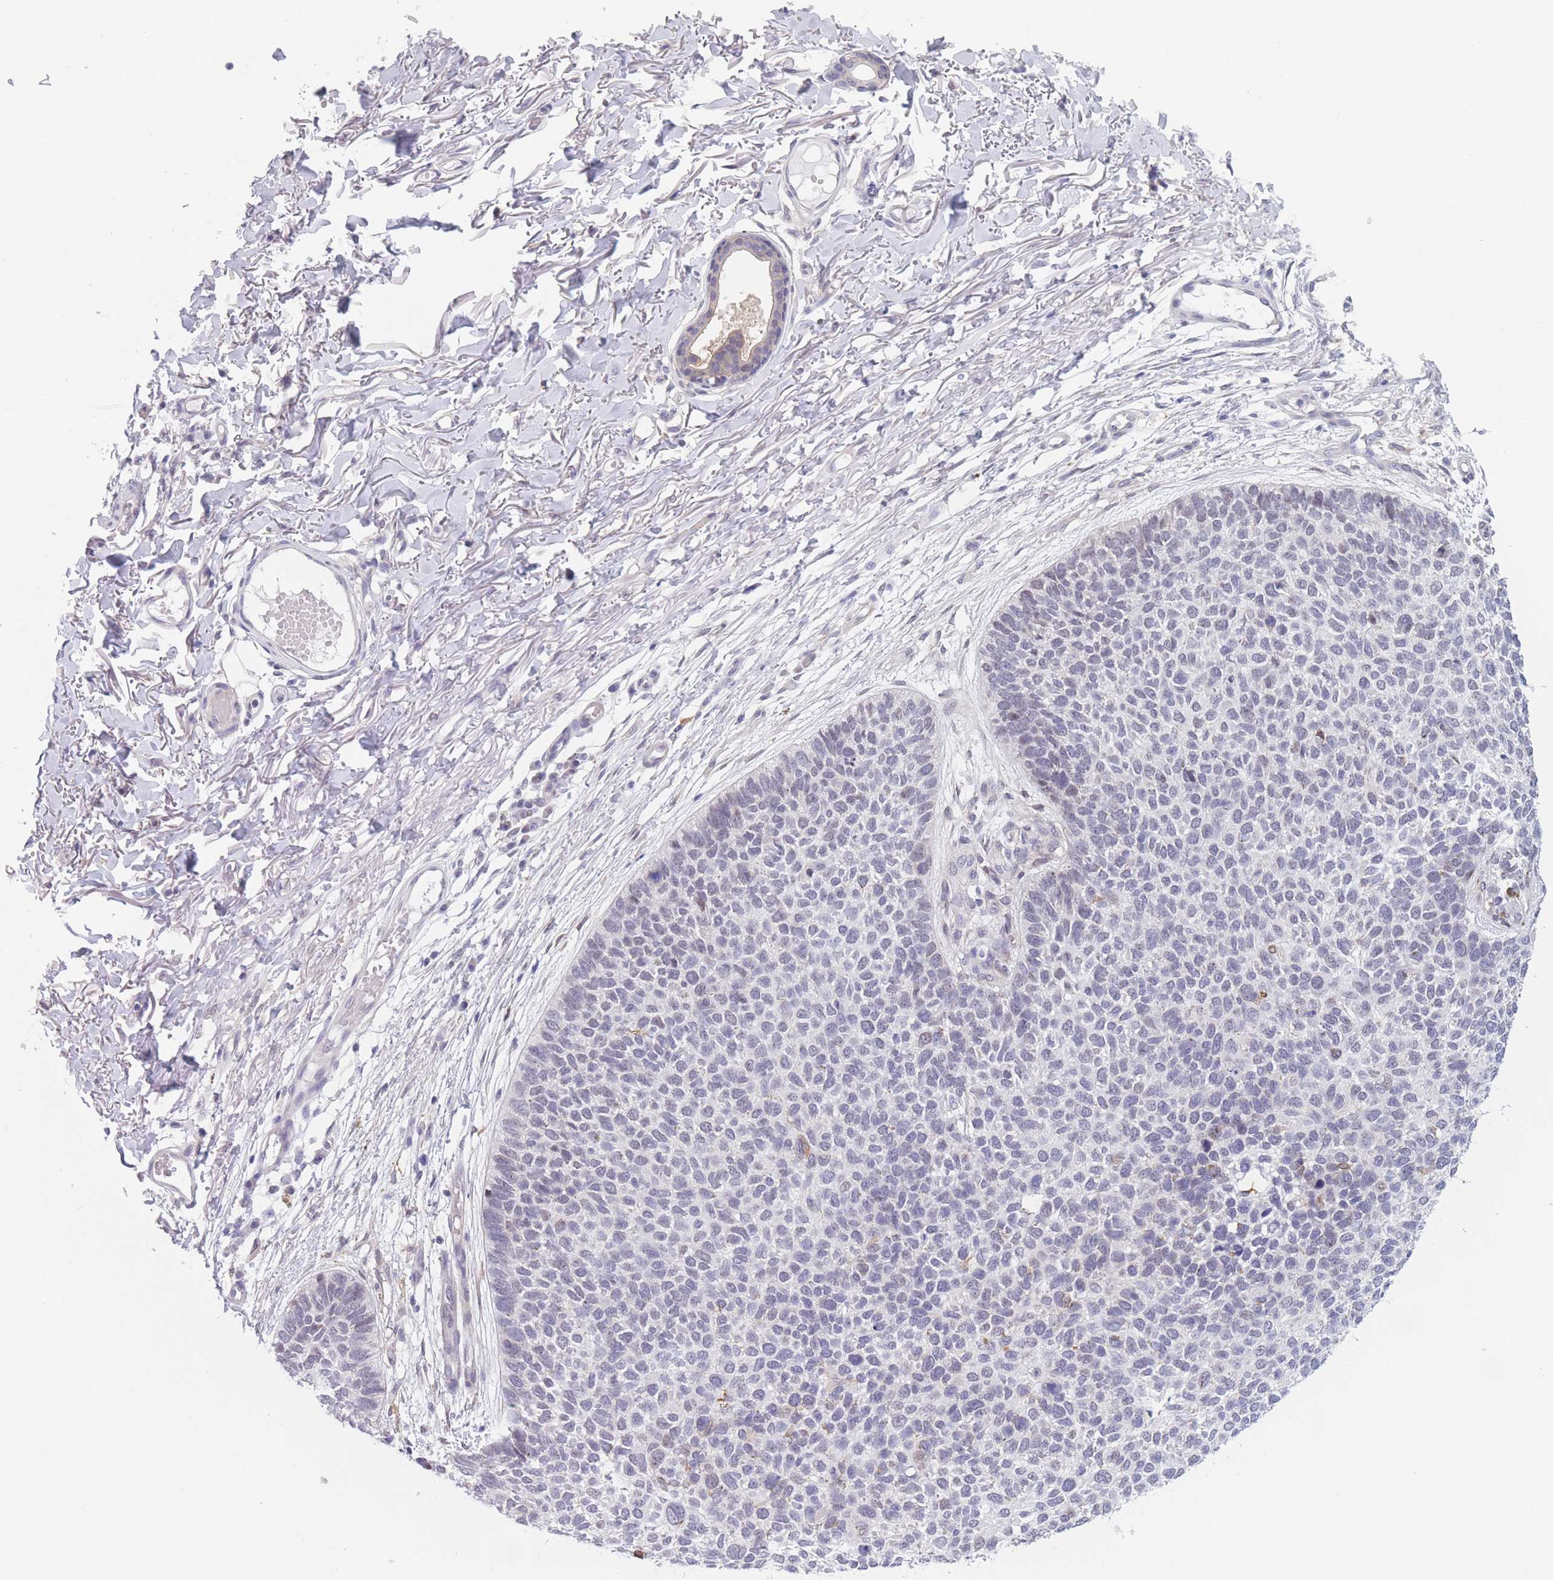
{"staining": {"intensity": "negative", "quantity": "none", "location": "none"}, "tissue": "skin cancer", "cell_type": "Tumor cells", "image_type": "cancer", "snomed": [{"axis": "morphology", "description": "Basal cell carcinoma"}, {"axis": "topography", "description": "Skin"}], "caption": "Skin cancer stained for a protein using IHC shows no expression tumor cells.", "gene": "PODXL", "patient": {"sex": "female", "age": 84}}